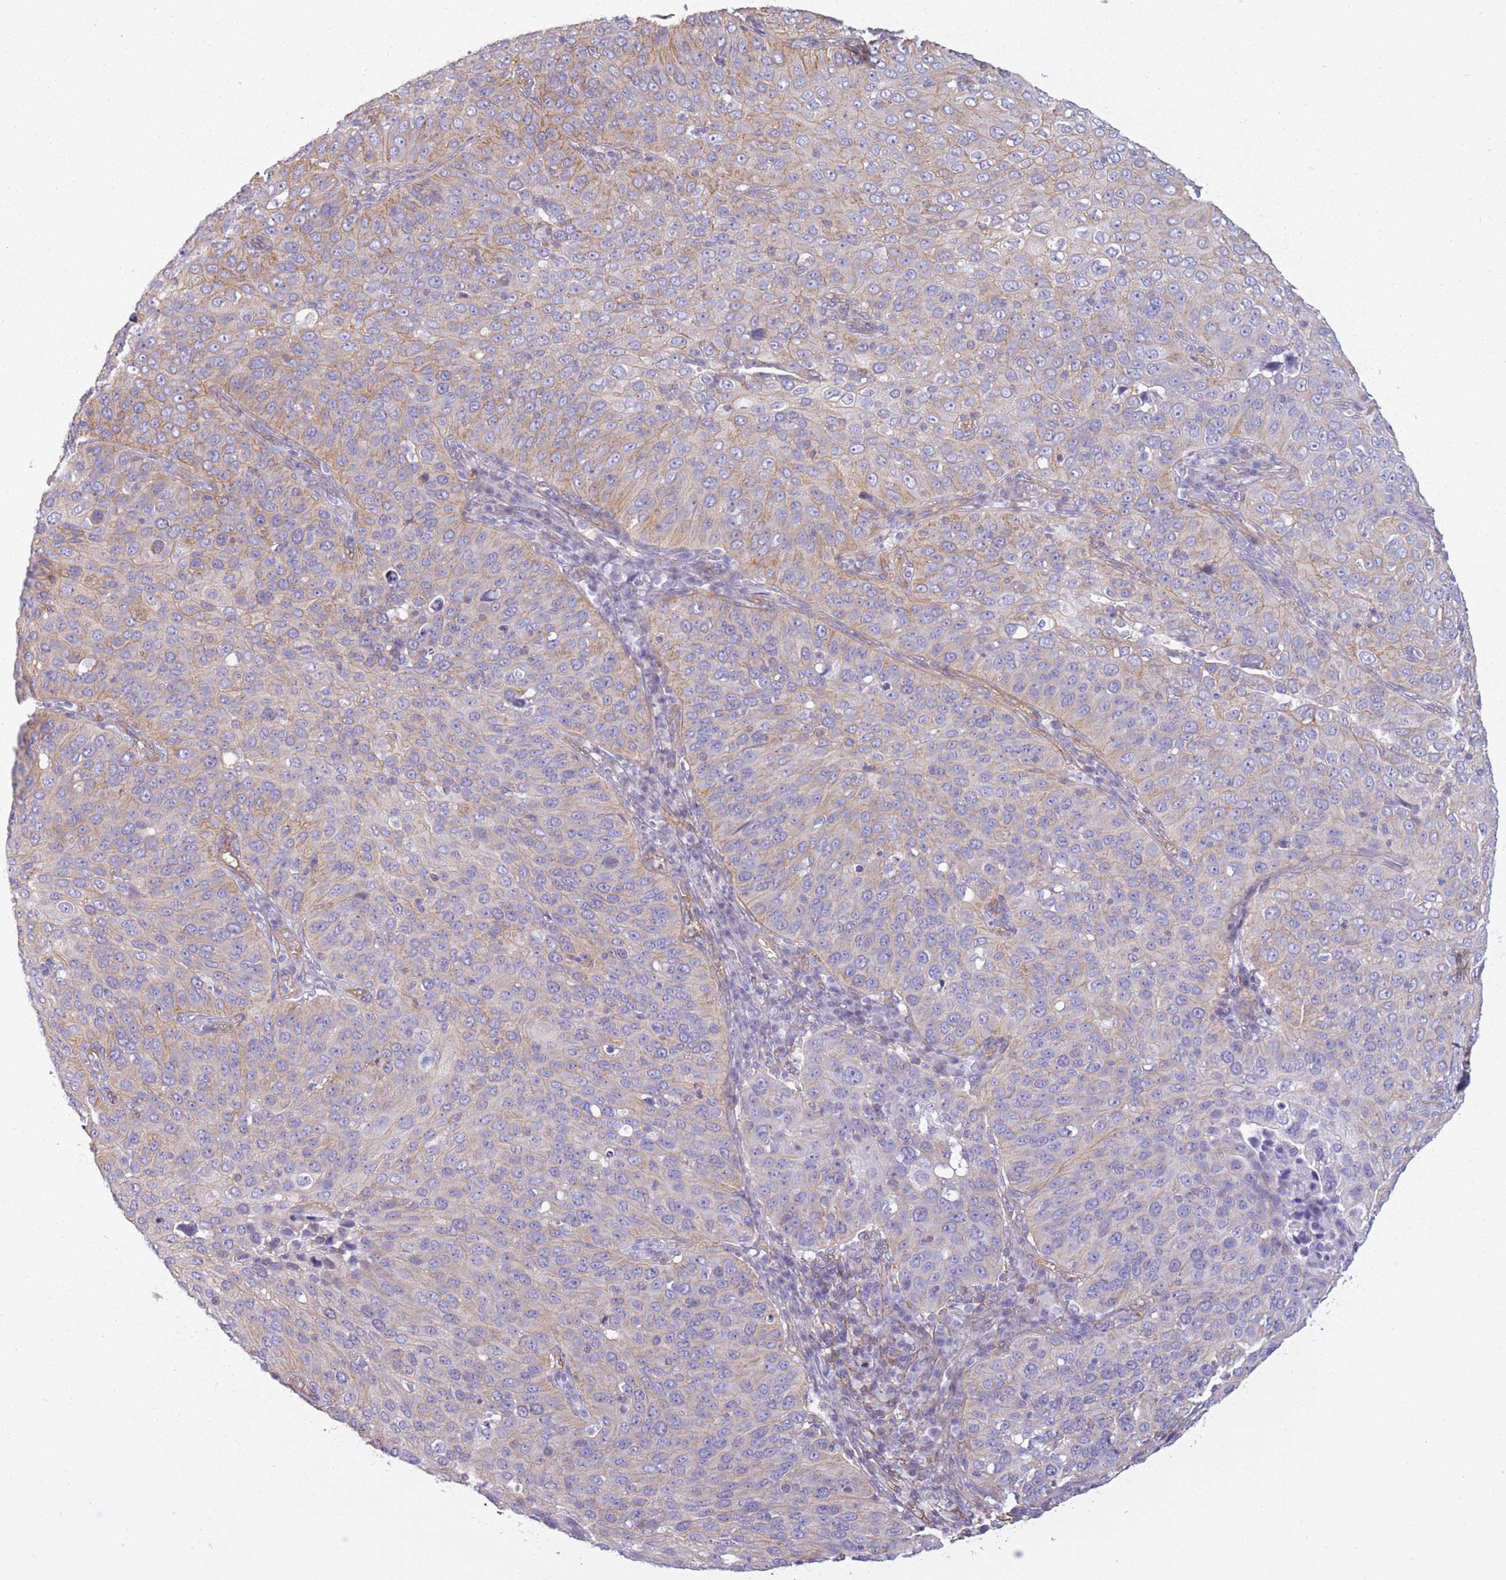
{"staining": {"intensity": "weak", "quantity": "25%-75%", "location": "cytoplasmic/membranous"}, "tissue": "cervical cancer", "cell_type": "Tumor cells", "image_type": "cancer", "snomed": [{"axis": "morphology", "description": "Squamous cell carcinoma, NOS"}, {"axis": "topography", "description": "Cervix"}], "caption": "A histopathology image showing weak cytoplasmic/membranous positivity in about 25%-75% of tumor cells in cervical cancer (squamous cell carcinoma), as visualized by brown immunohistochemical staining.", "gene": "ADD1", "patient": {"sex": "female", "age": 36}}